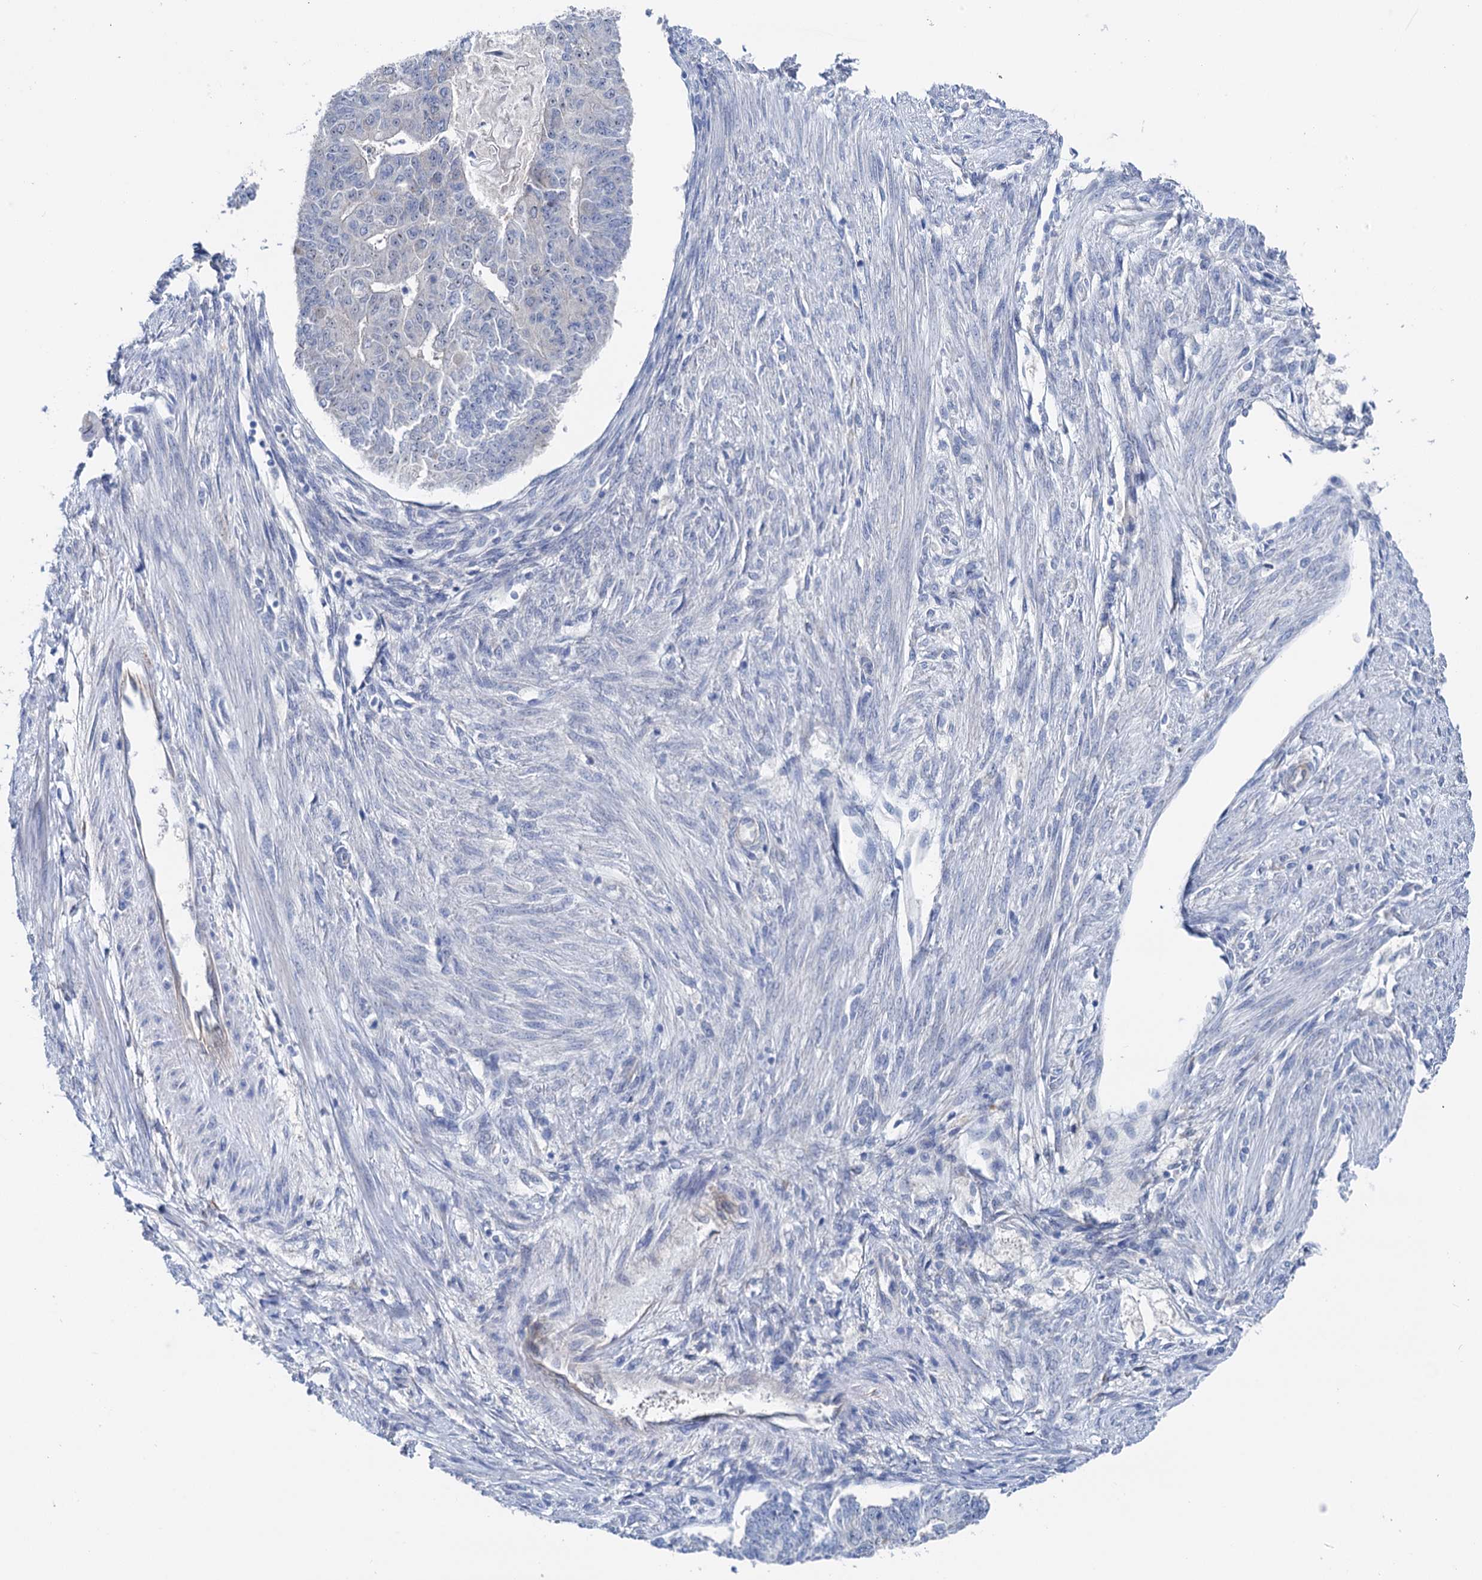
{"staining": {"intensity": "negative", "quantity": "none", "location": "none"}, "tissue": "endometrial cancer", "cell_type": "Tumor cells", "image_type": "cancer", "snomed": [{"axis": "morphology", "description": "Adenocarcinoma, NOS"}, {"axis": "topography", "description": "Endometrium"}], "caption": "DAB immunohistochemical staining of endometrial adenocarcinoma exhibits no significant staining in tumor cells.", "gene": "SHROOM1", "patient": {"sex": "female", "age": 32}}